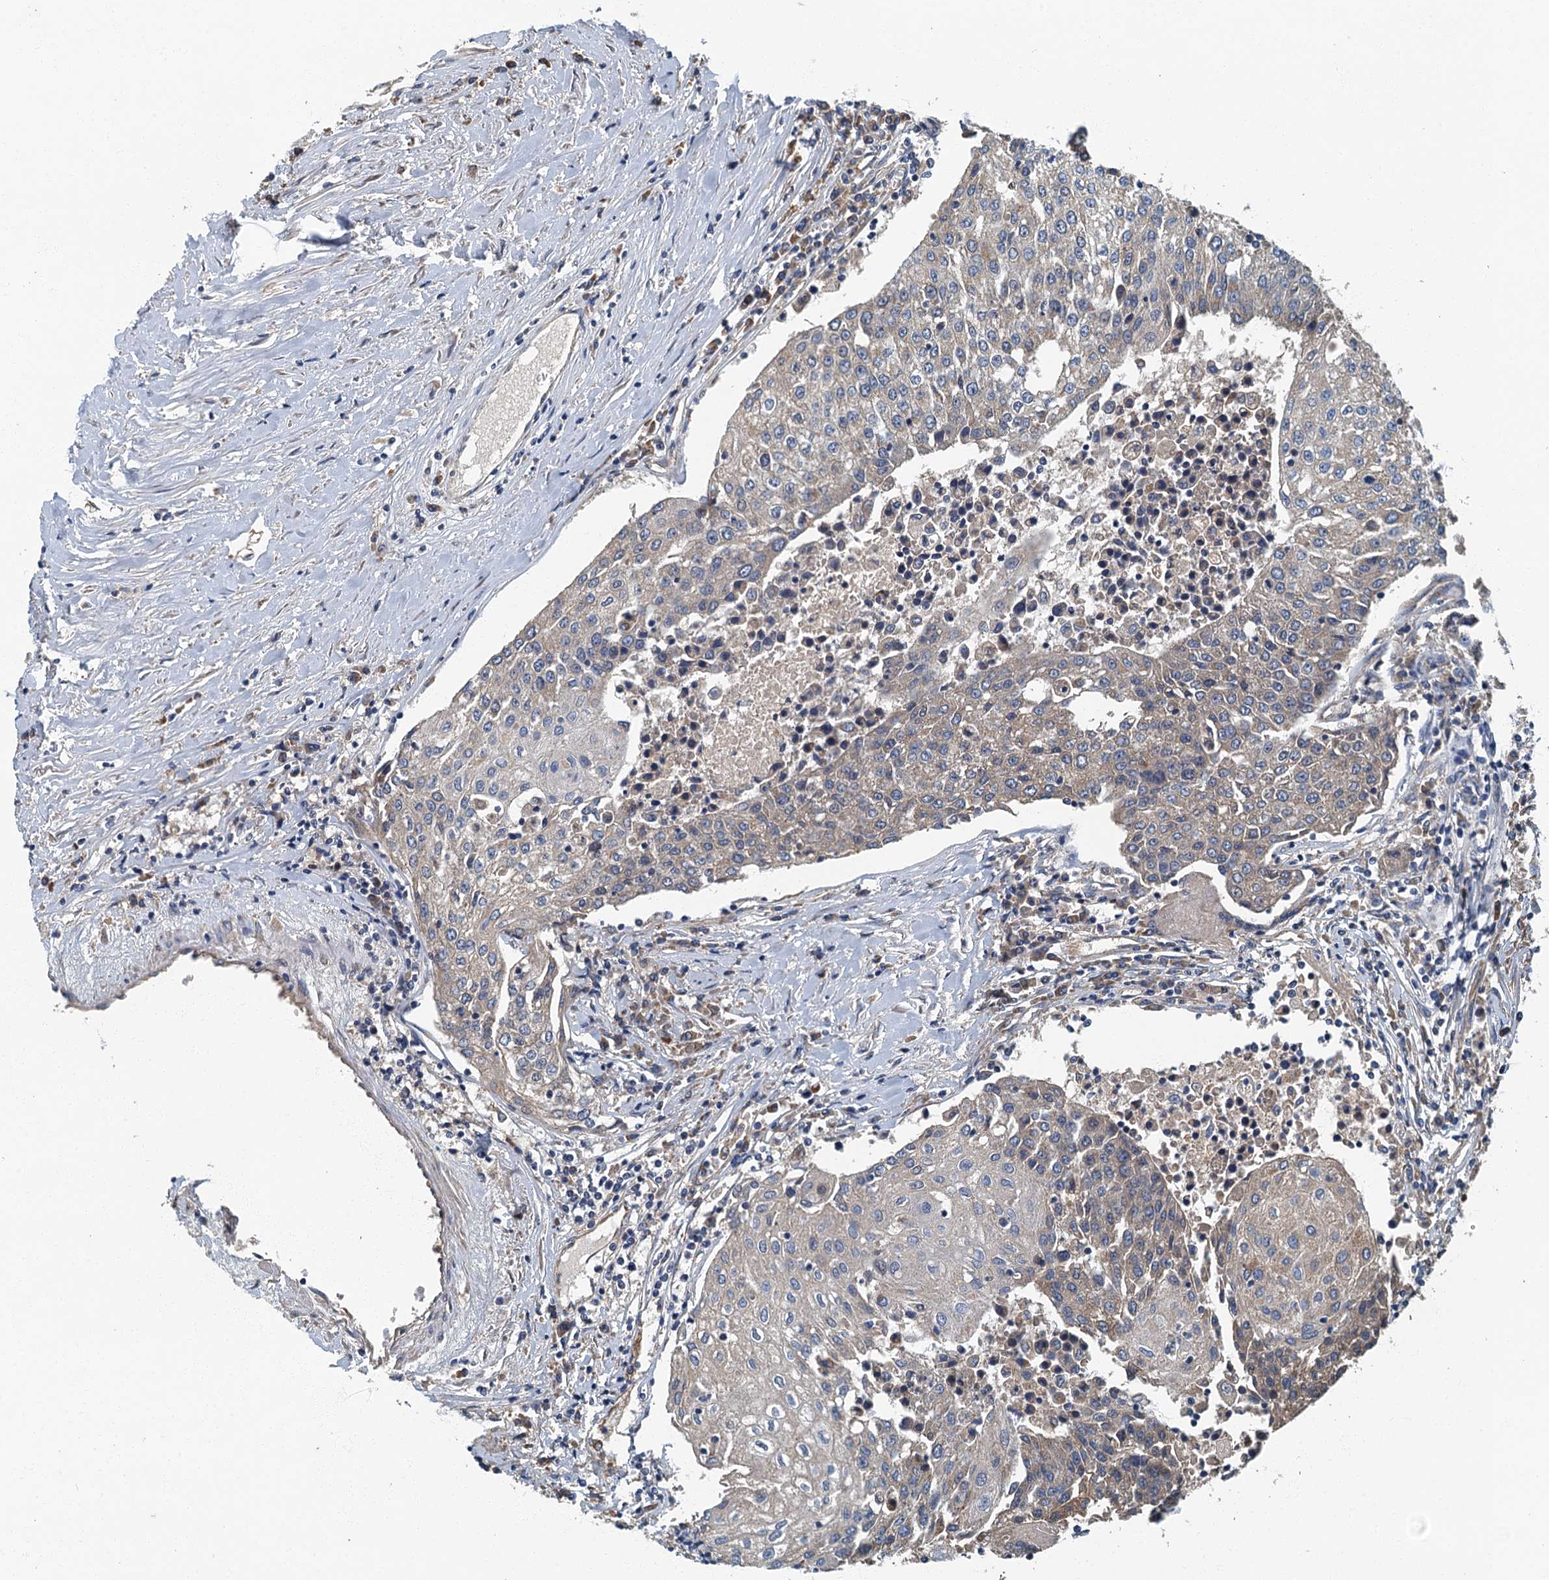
{"staining": {"intensity": "negative", "quantity": "none", "location": "none"}, "tissue": "urothelial cancer", "cell_type": "Tumor cells", "image_type": "cancer", "snomed": [{"axis": "morphology", "description": "Urothelial carcinoma, High grade"}, {"axis": "topography", "description": "Urinary bladder"}], "caption": "Urothelial cancer stained for a protein using immunohistochemistry reveals no expression tumor cells.", "gene": "DDX49", "patient": {"sex": "female", "age": 85}}